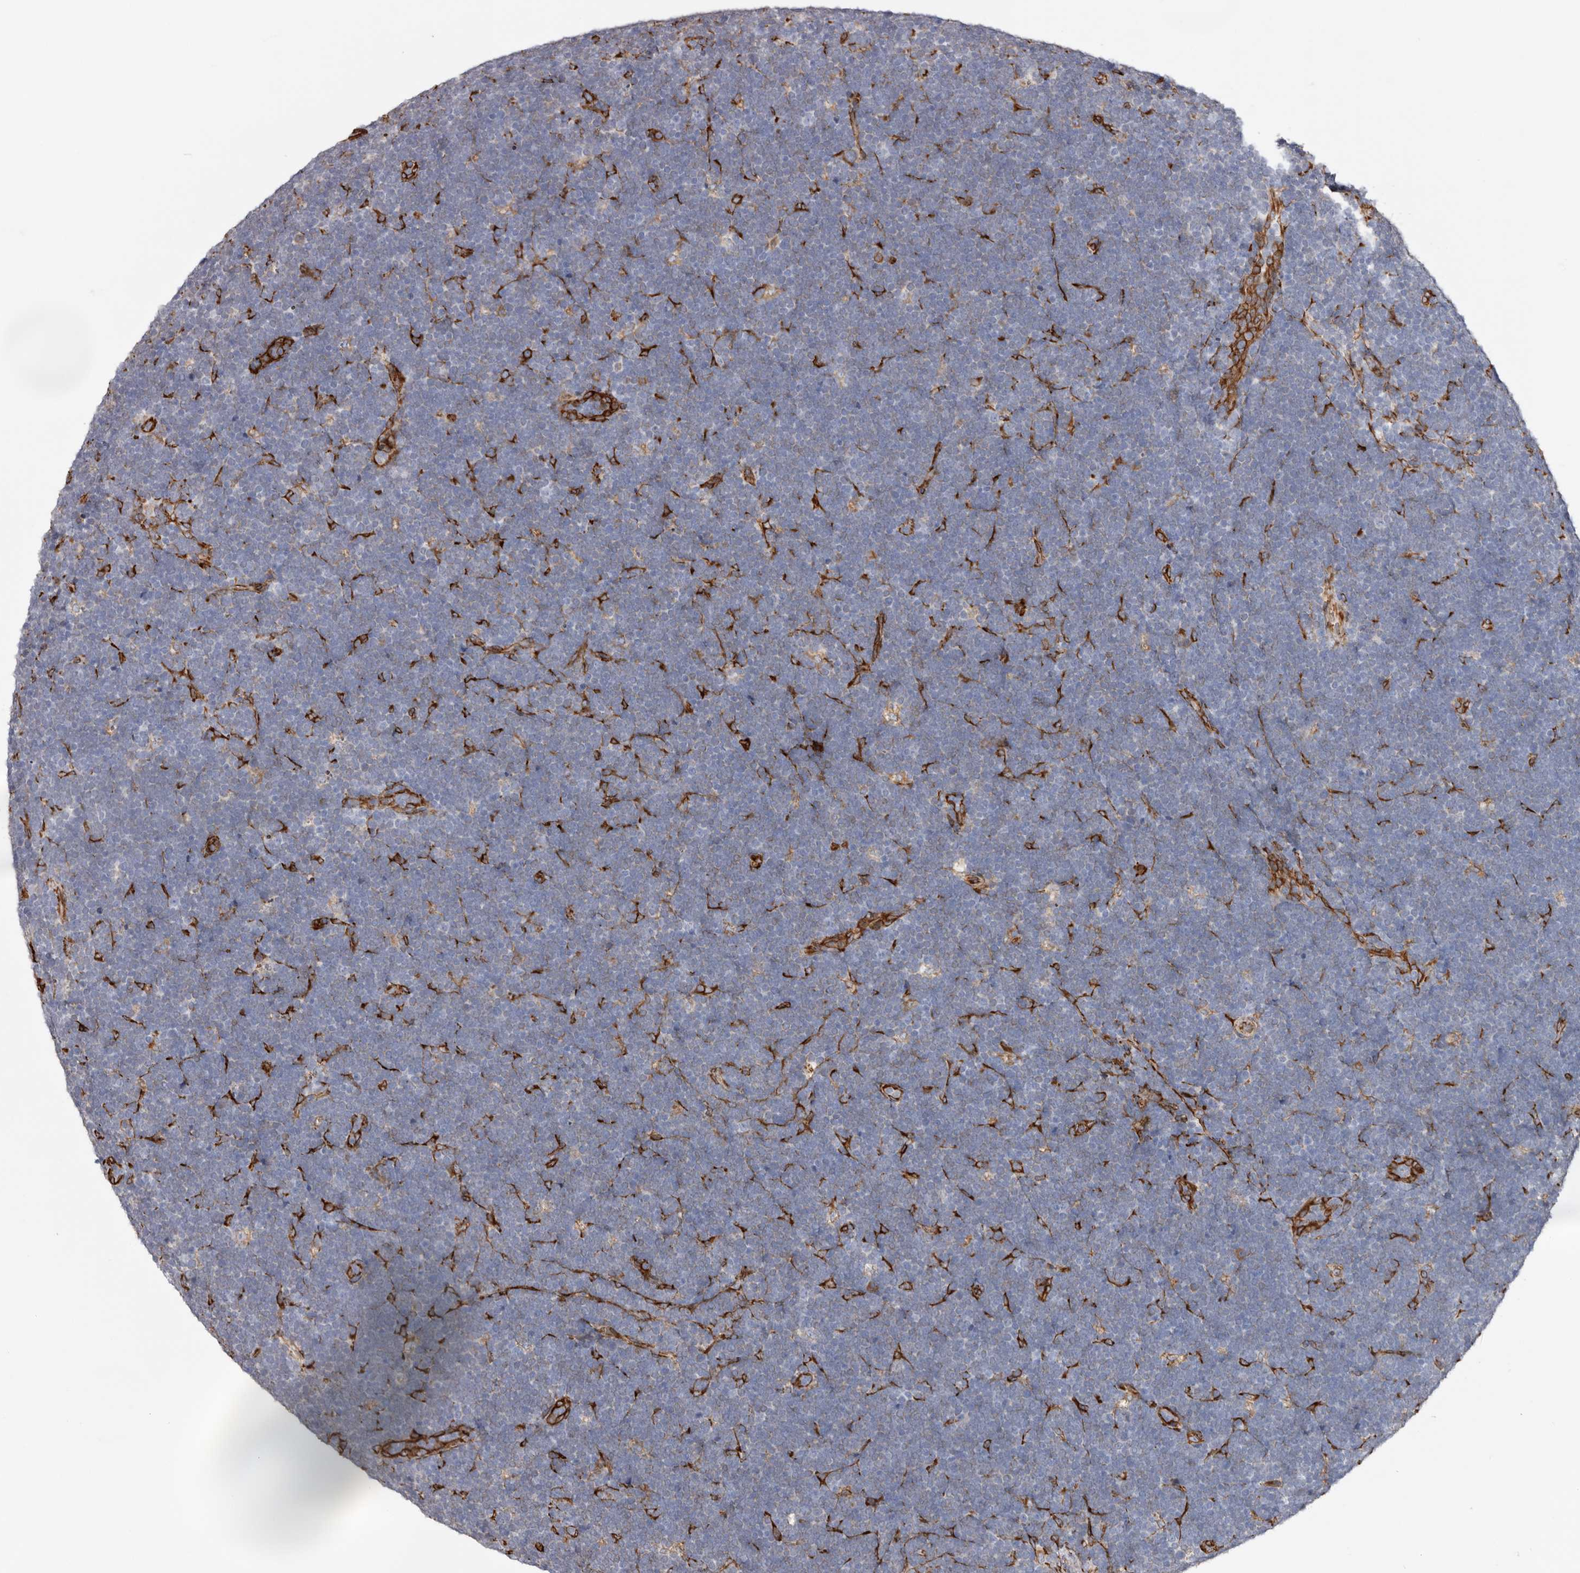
{"staining": {"intensity": "negative", "quantity": "none", "location": "none"}, "tissue": "lymphoma", "cell_type": "Tumor cells", "image_type": "cancer", "snomed": [{"axis": "morphology", "description": "Malignant lymphoma, non-Hodgkin's type, High grade"}, {"axis": "topography", "description": "Lymph node"}], "caption": "This is an immunohistochemistry (IHC) photomicrograph of high-grade malignant lymphoma, non-Hodgkin's type. There is no expression in tumor cells.", "gene": "SEMA3E", "patient": {"sex": "male", "age": 13}}